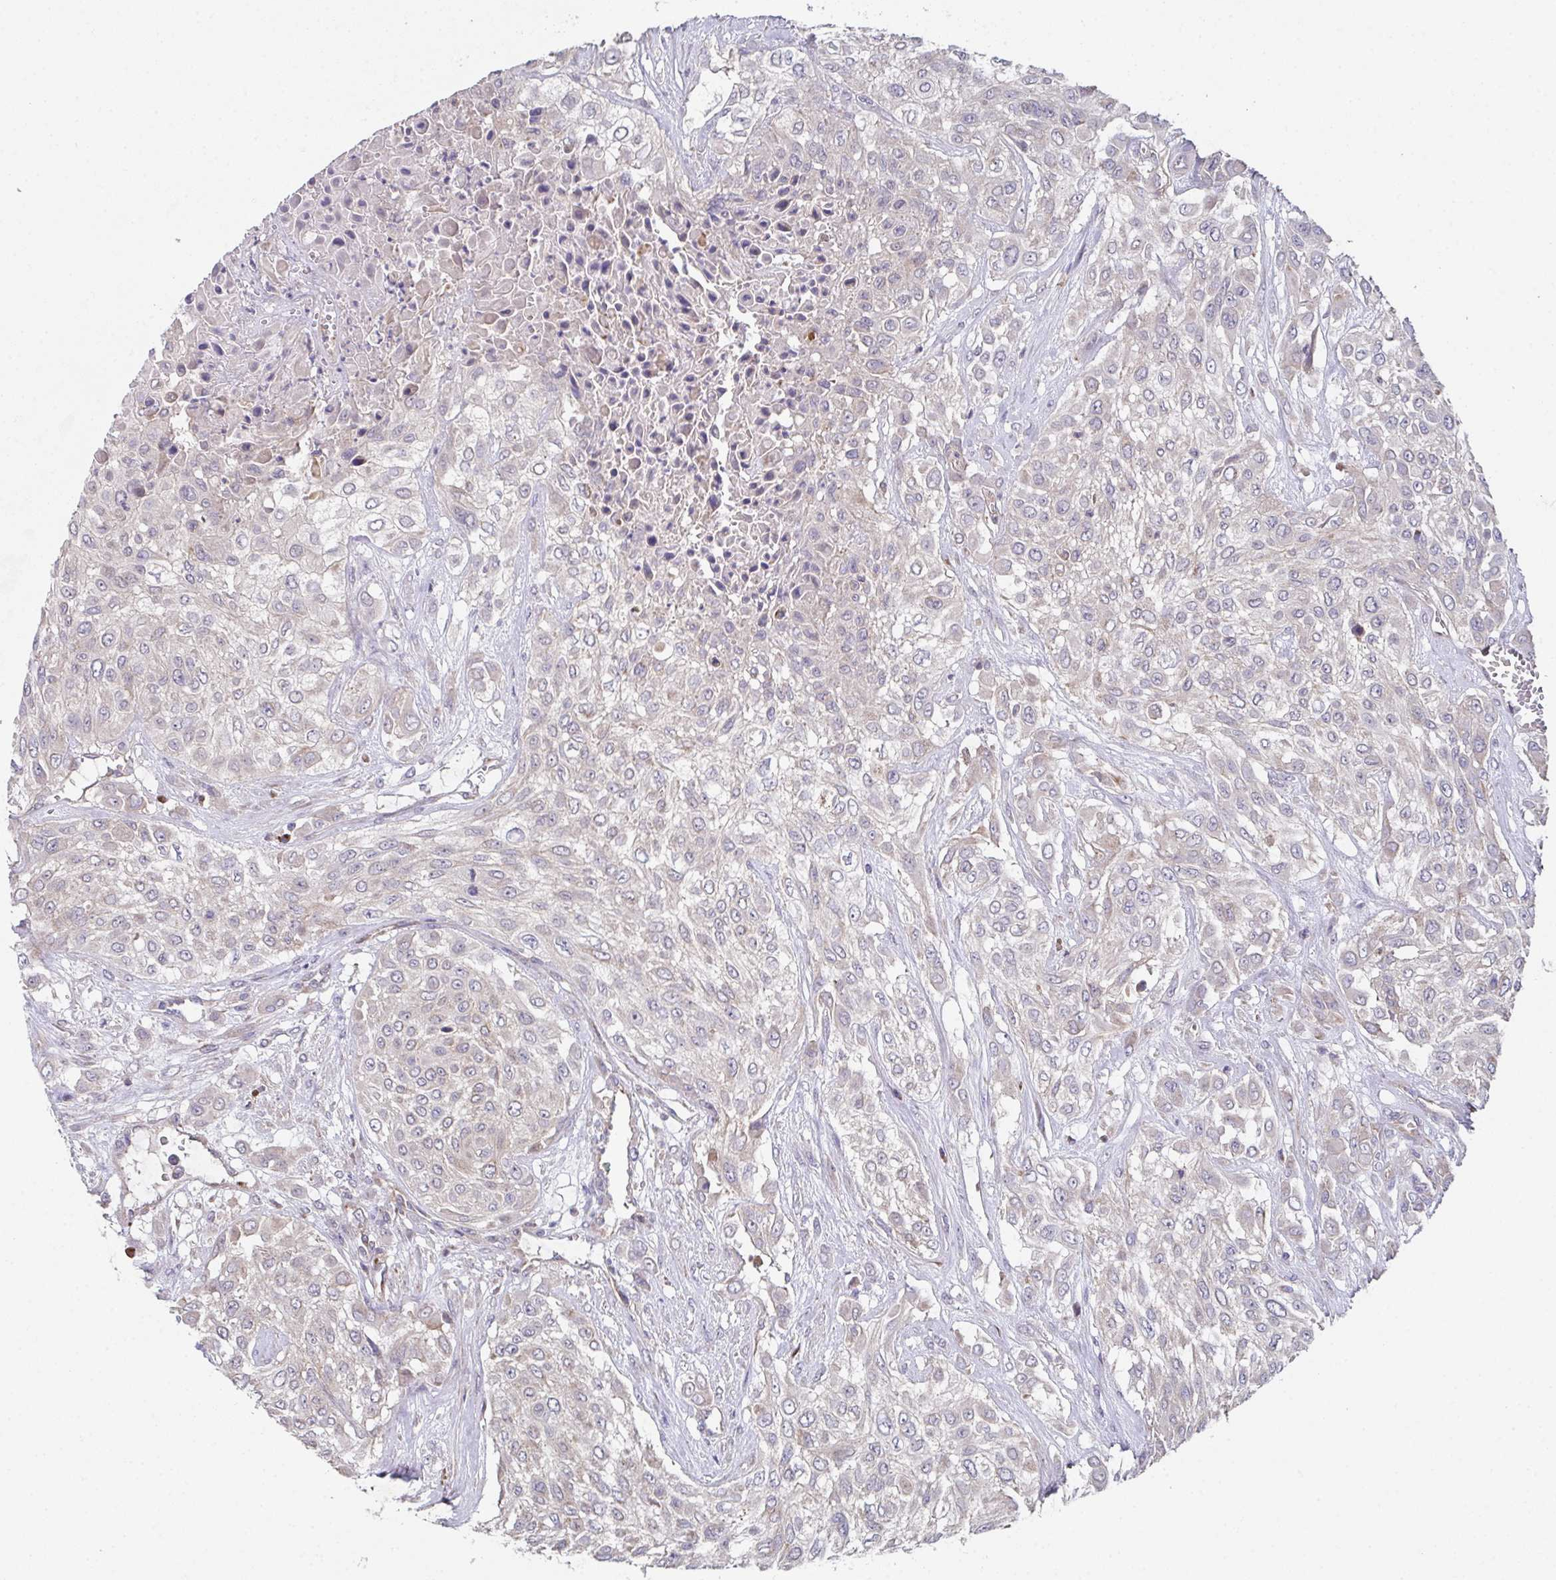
{"staining": {"intensity": "negative", "quantity": "none", "location": "none"}, "tissue": "urothelial cancer", "cell_type": "Tumor cells", "image_type": "cancer", "snomed": [{"axis": "morphology", "description": "Urothelial carcinoma, High grade"}, {"axis": "topography", "description": "Urinary bladder"}], "caption": "The micrograph reveals no significant positivity in tumor cells of urothelial cancer.", "gene": "MT-ND3", "patient": {"sex": "male", "age": 57}}